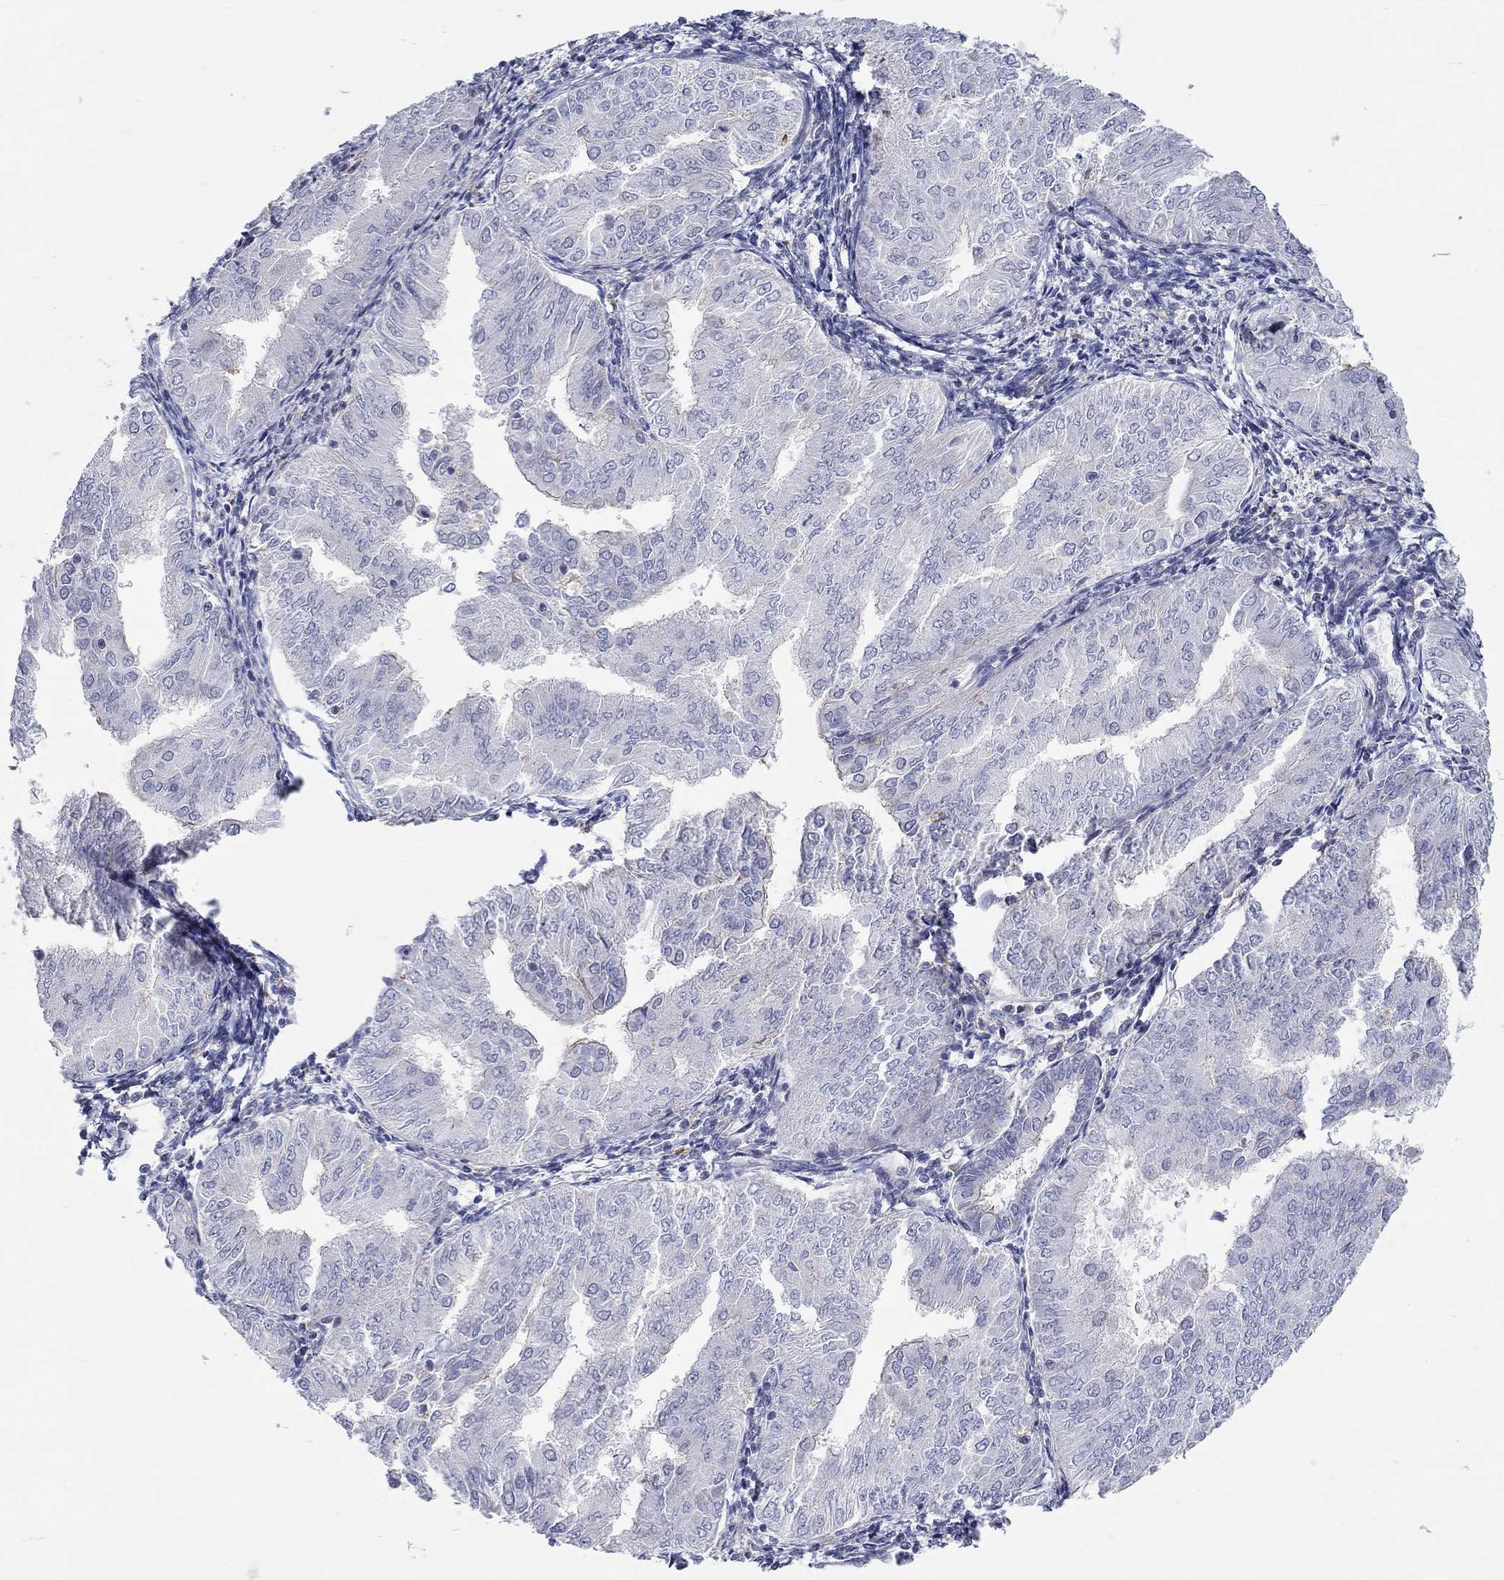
{"staining": {"intensity": "negative", "quantity": "none", "location": "none"}, "tissue": "endometrial cancer", "cell_type": "Tumor cells", "image_type": "cancer", "snomed": [{"axis": "morphology", "description": "Adenocarcinoma, NOS"}, {"axis": "topography", "description": "Endometrium"}], "caption": "The IHC micrograph has no significant positivity in tumor cells of adenocarcinoma (endometrial) tissue.", "gene": "PCDHGA10", "patient": {"sex": "female", "age": 53}}